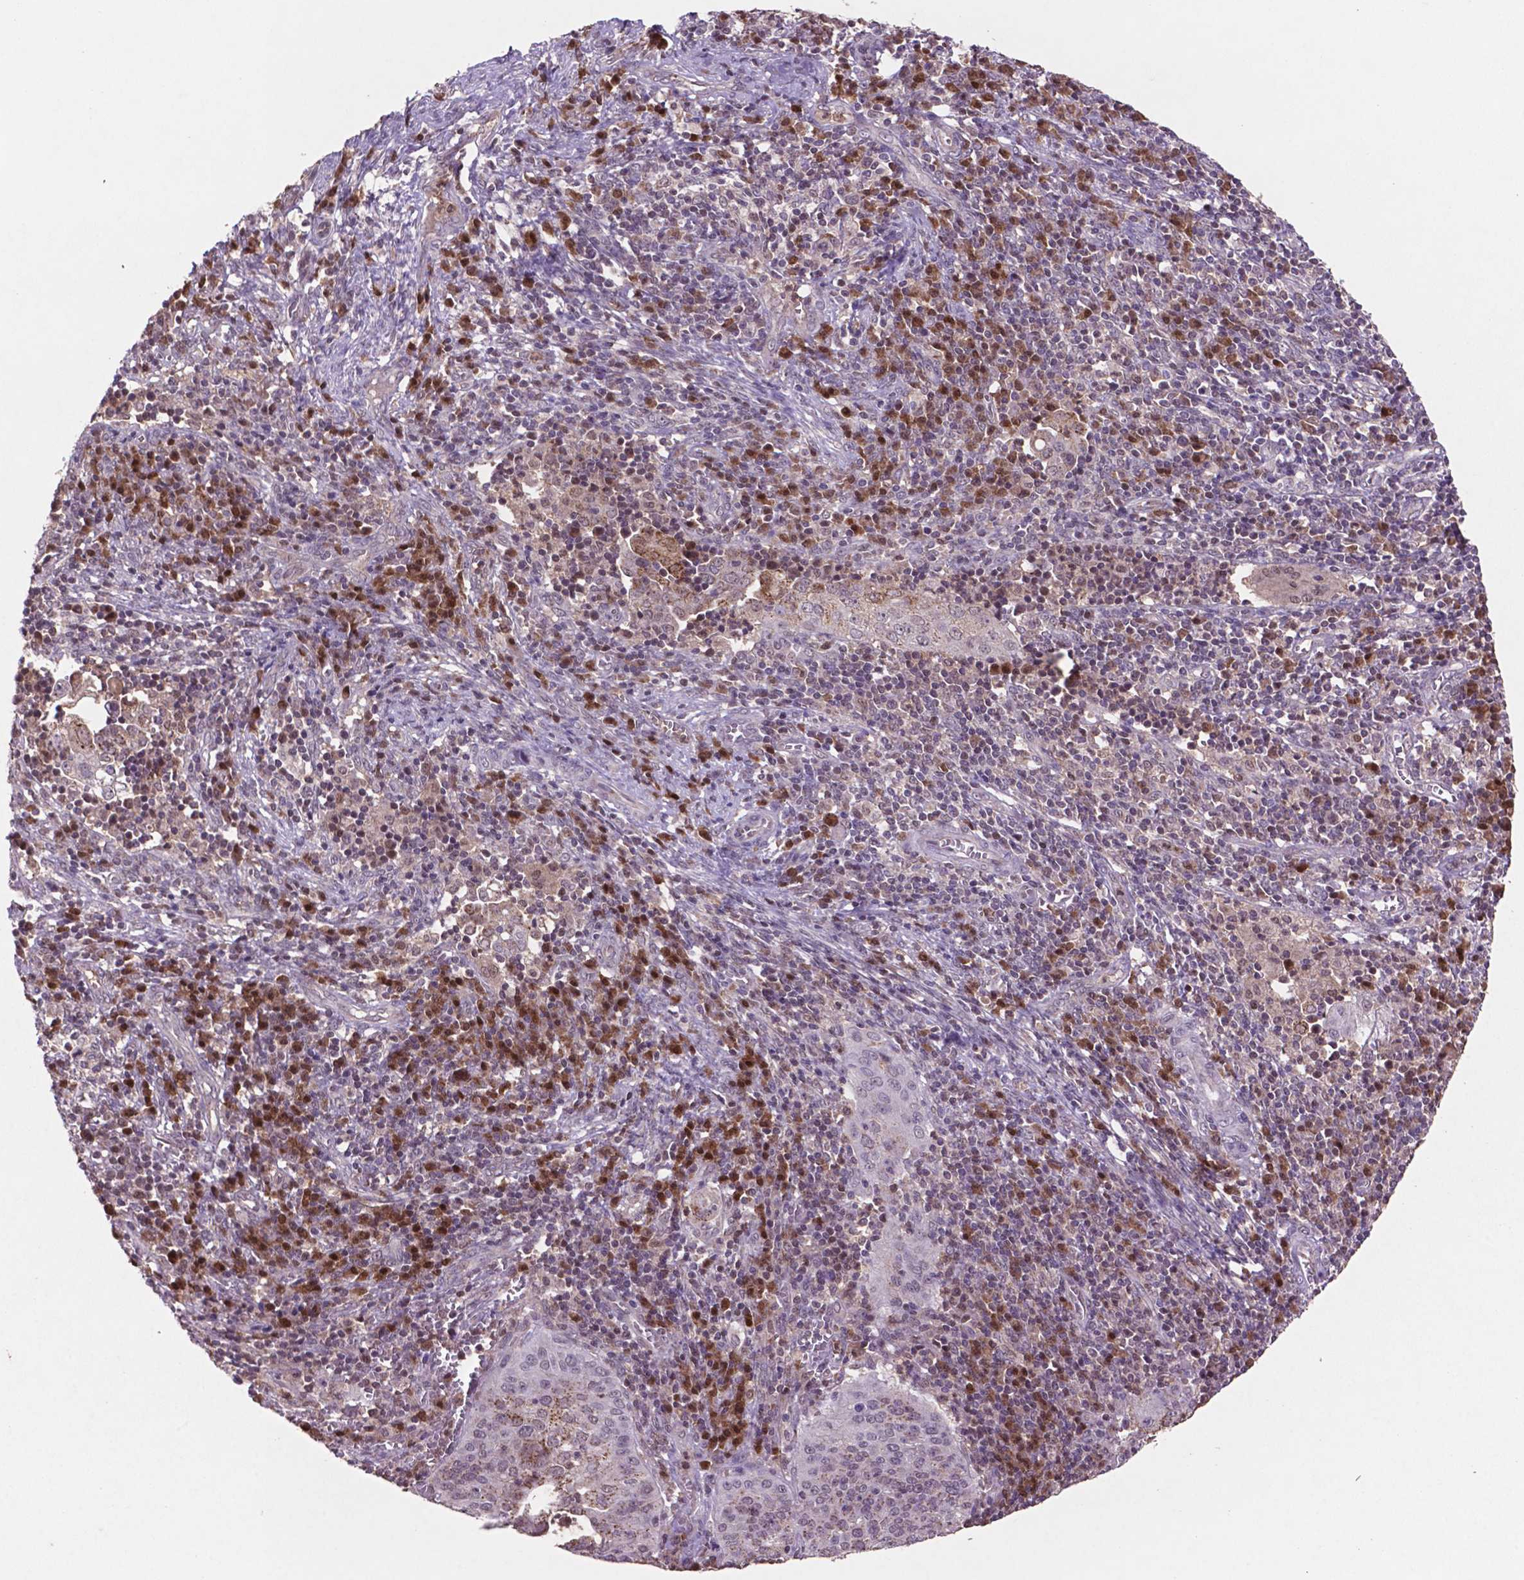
{"staining": {"intensity": "moderate", "quantity": "<25%", "location": "cytoplasmic/membranous"}, "tissue": "cervical cancer", "cell_type": "Tumor cells", "image_type": "cancer", "snomed": [{"axis": "morphology", "description": "Squamous cell carcinoma, NOS"}, {"axis": "topography", "description": "Cervix"}], "caption": "IHC micrograph of neoplastic tissue: cervical cancer stained using immunohistochemistry displays low levels of moderate protein expression localized specifically in the cytoplasmic/membranous of tumor cells, appearing as a cytoplasmic/membranous brown color.", "gene": "GLRX", "patient": {"sex": "female", "age": 39}}